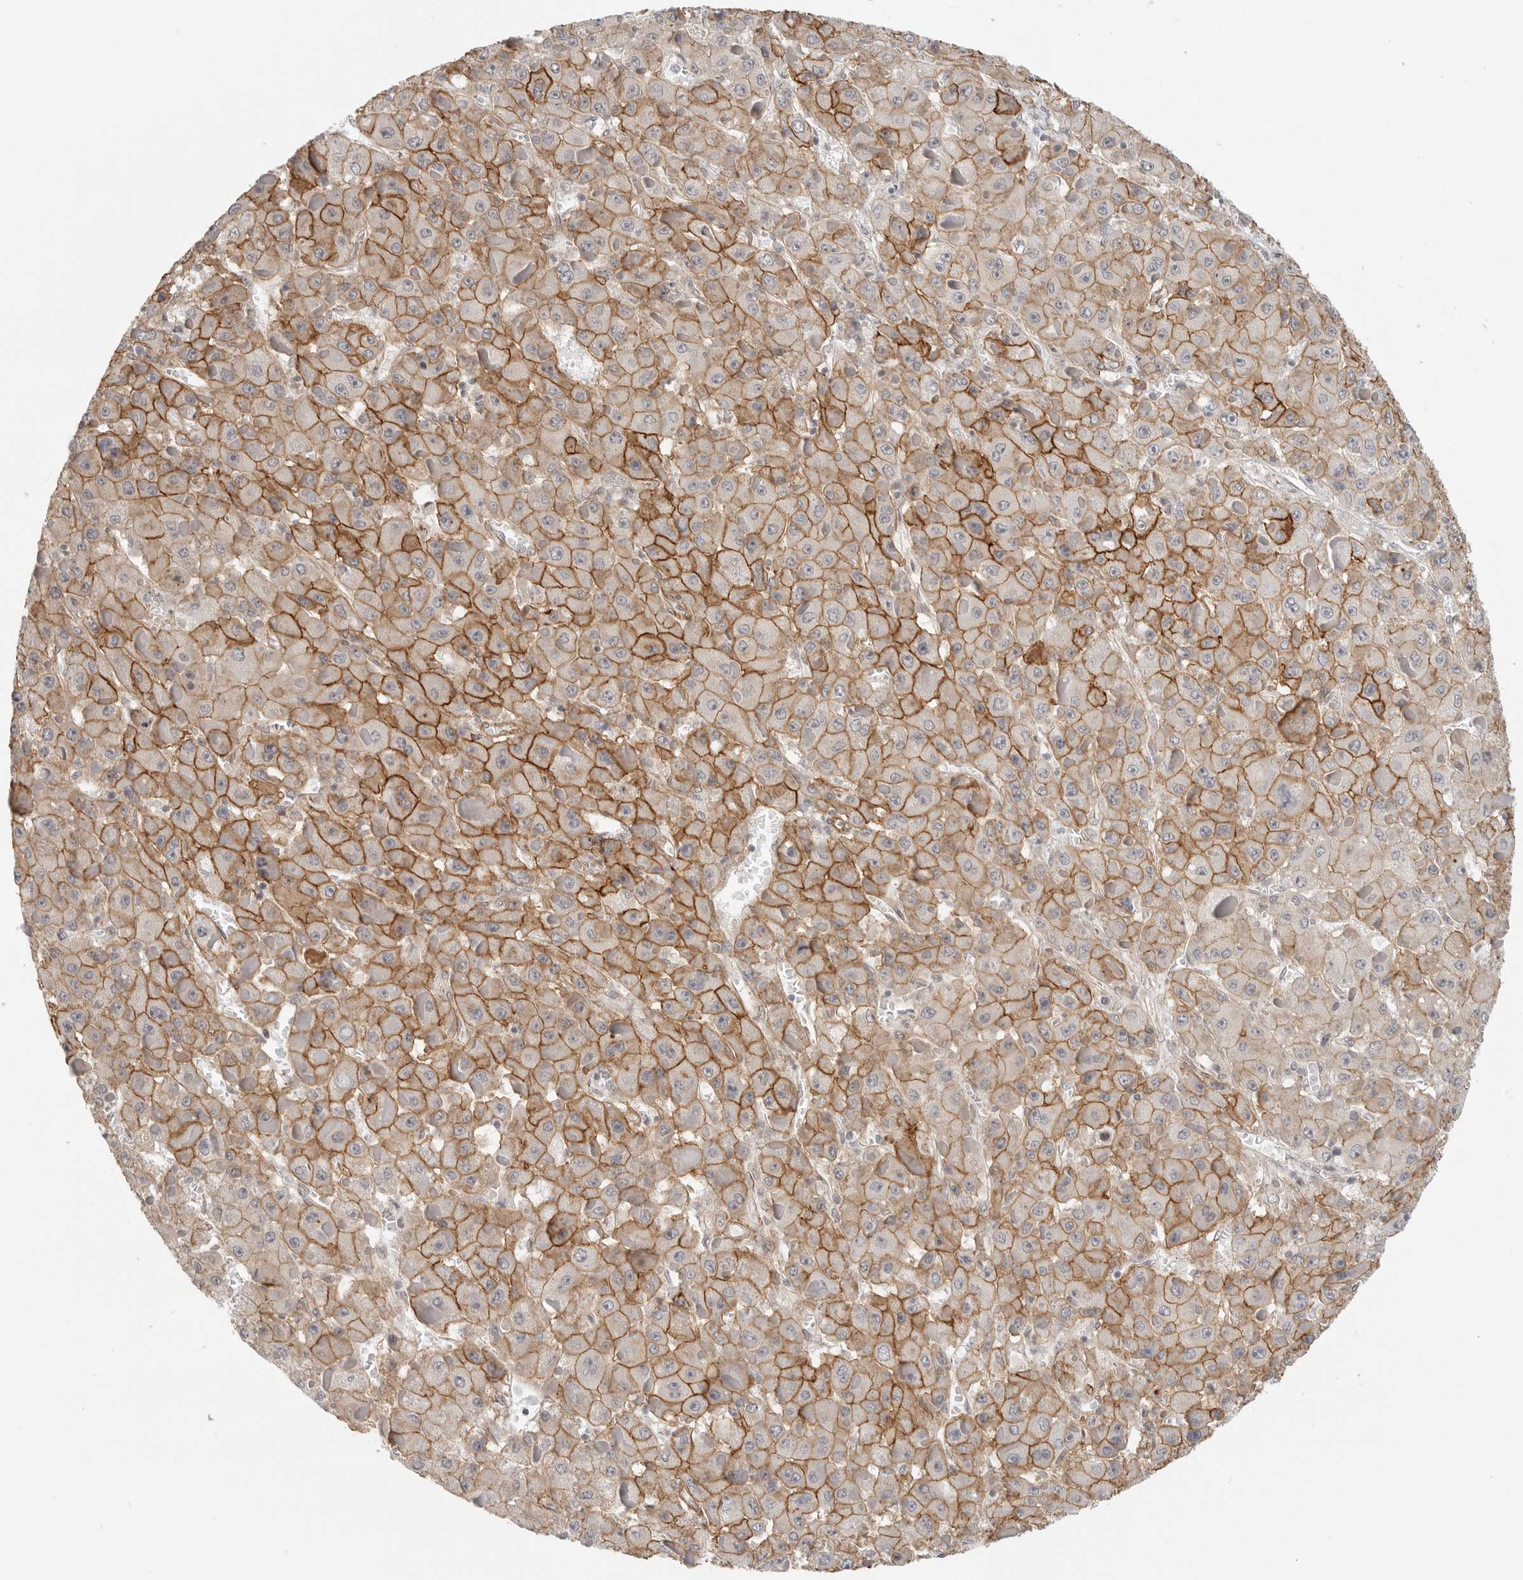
{"staining": {"intensity": "strong", "quantity": ">75%", "location": "cytoplasmic/membranous"}, "tissue": "liver cancer", "cell_type": "Tumor cells", "image_type": "cancer", "snomed": [{"axis": "morphology", "description": "Carcinoma, Hepatocellular, NOS"}, {"axis": "topography", "description": "Liver"}], "caption": "This image exhibits IHC staining of liver cancer (hepatocellular carcinoma), with high strong cytoplasmic/membranous positivity in about >75% of tumor cells.", "gene": "ATOH7", "patient": {"sex": "female", "age": 73}}